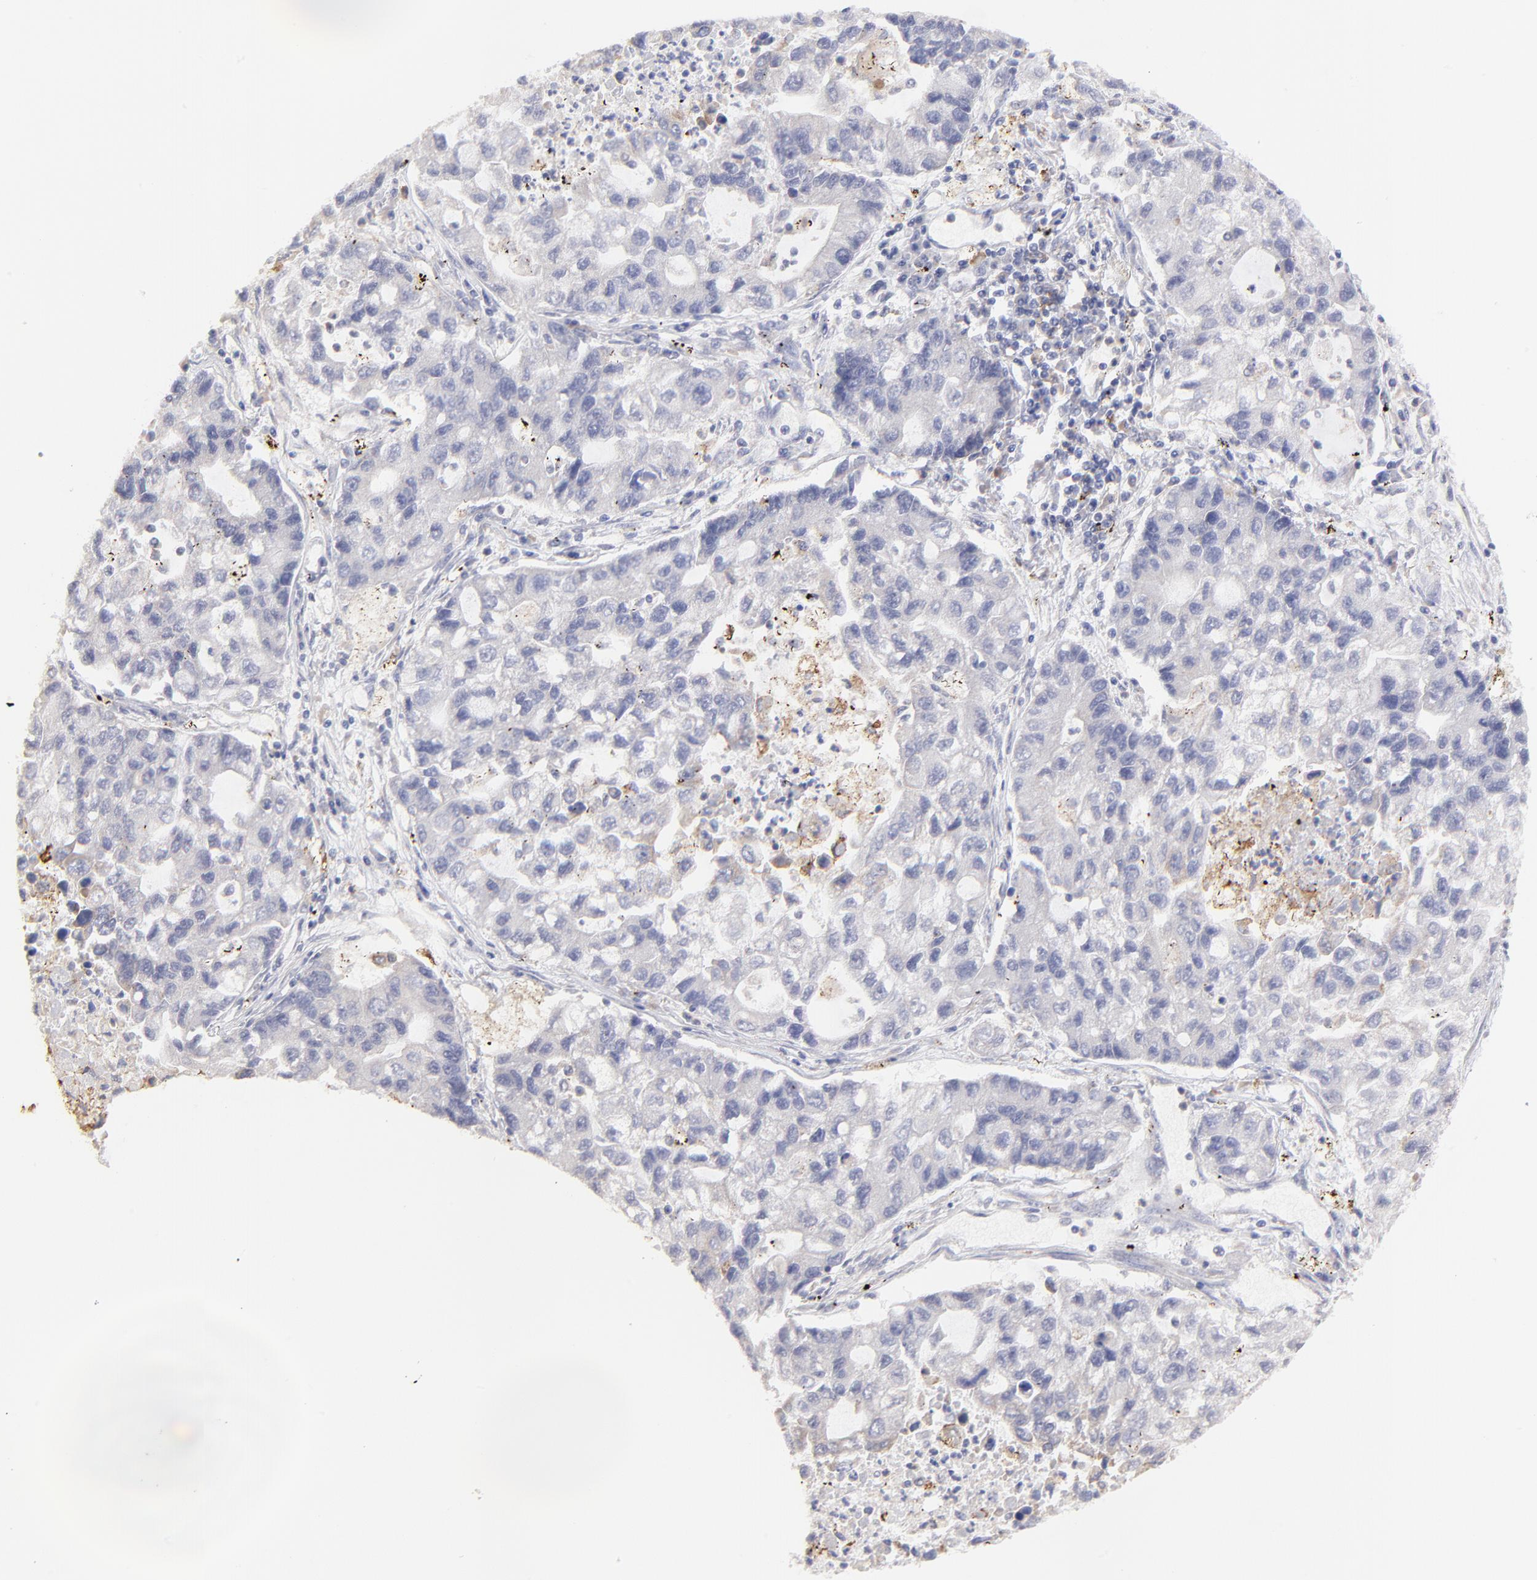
{"staining": {"intensity": "negative", "quantity": "none", "location": "none"}, "tissue": "lung cancer", "cell_type": "Tumor cells", "image_type": "cancer", "snomed": [{"axis": "morphology", "description": "Adenocarcinoma, NOS"}, {"axis": "topography", "description": "Lung"}], "caption": "Immunohistochemical staining of human adenocarcinoma (lung) exhibits no significant expression in tumor cells.", "gene": "GCSAM", "patient": {"sex": "female", "age": 51}}